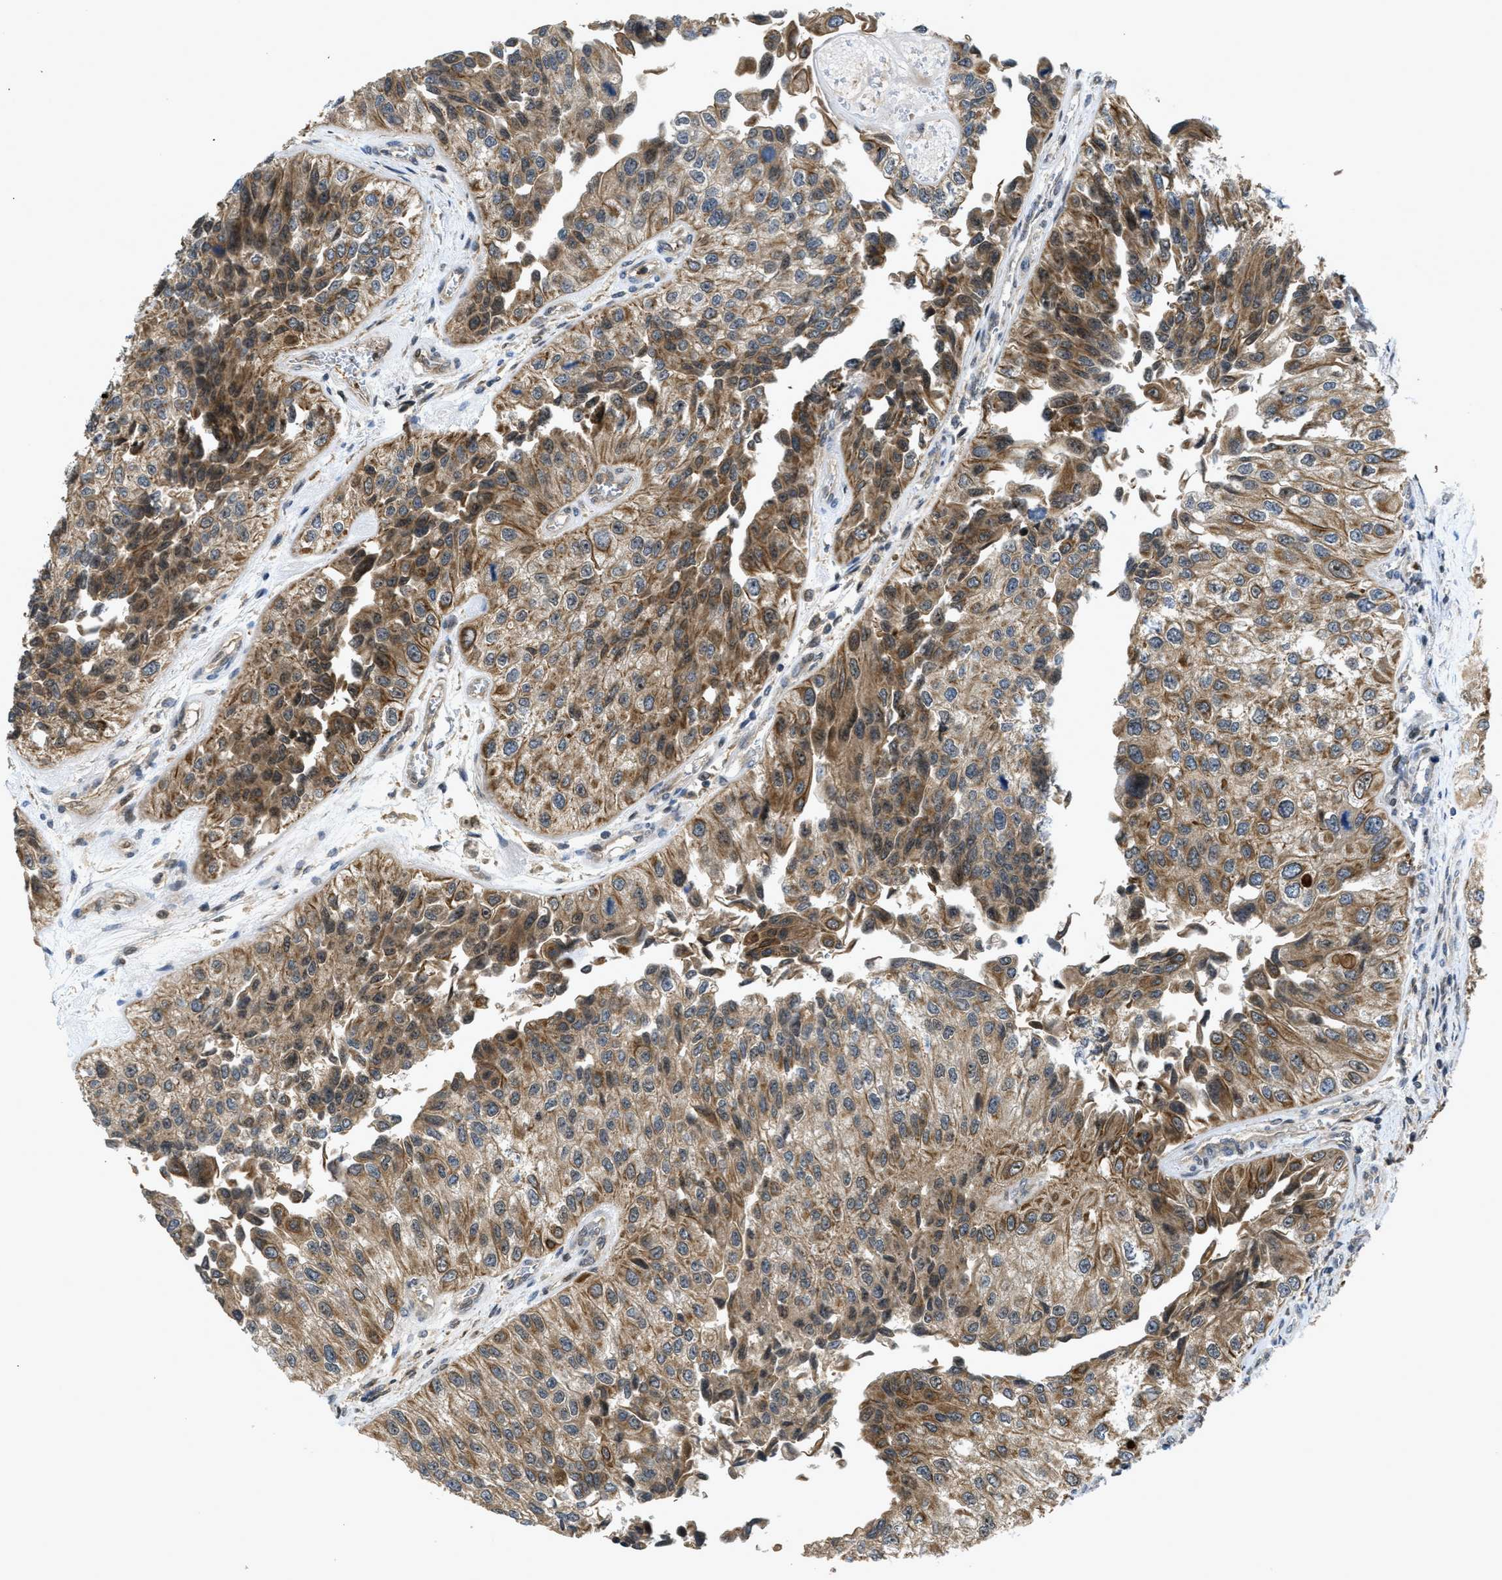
{"staining": {"intensity": "moderate", "quantity": ">75%", "location": "cytoplasmic/membranous"}, "tissue": "urothelial cancer", "cell_type": "Tumor cells", "image_type": "cancer", "snomed": [{"axis": "morphology", "description": "Urothelial carcinoma, High grade"}, {"axis": "topography", "description": "Kidney"}, {"axis": "topography", "description": "Urinary bladder"}], "caption": "Protein staining of urothelial cancer tissue displays moderate cytoplasmic/membranous staining in approximately >75% of tumor cells. (DAB (3,3'-diaminobenzidine) IHC with brightfield microscopy, high magnification).", "gene": "DNAJC28", "patient": {"sex": "male", "age": 77}}